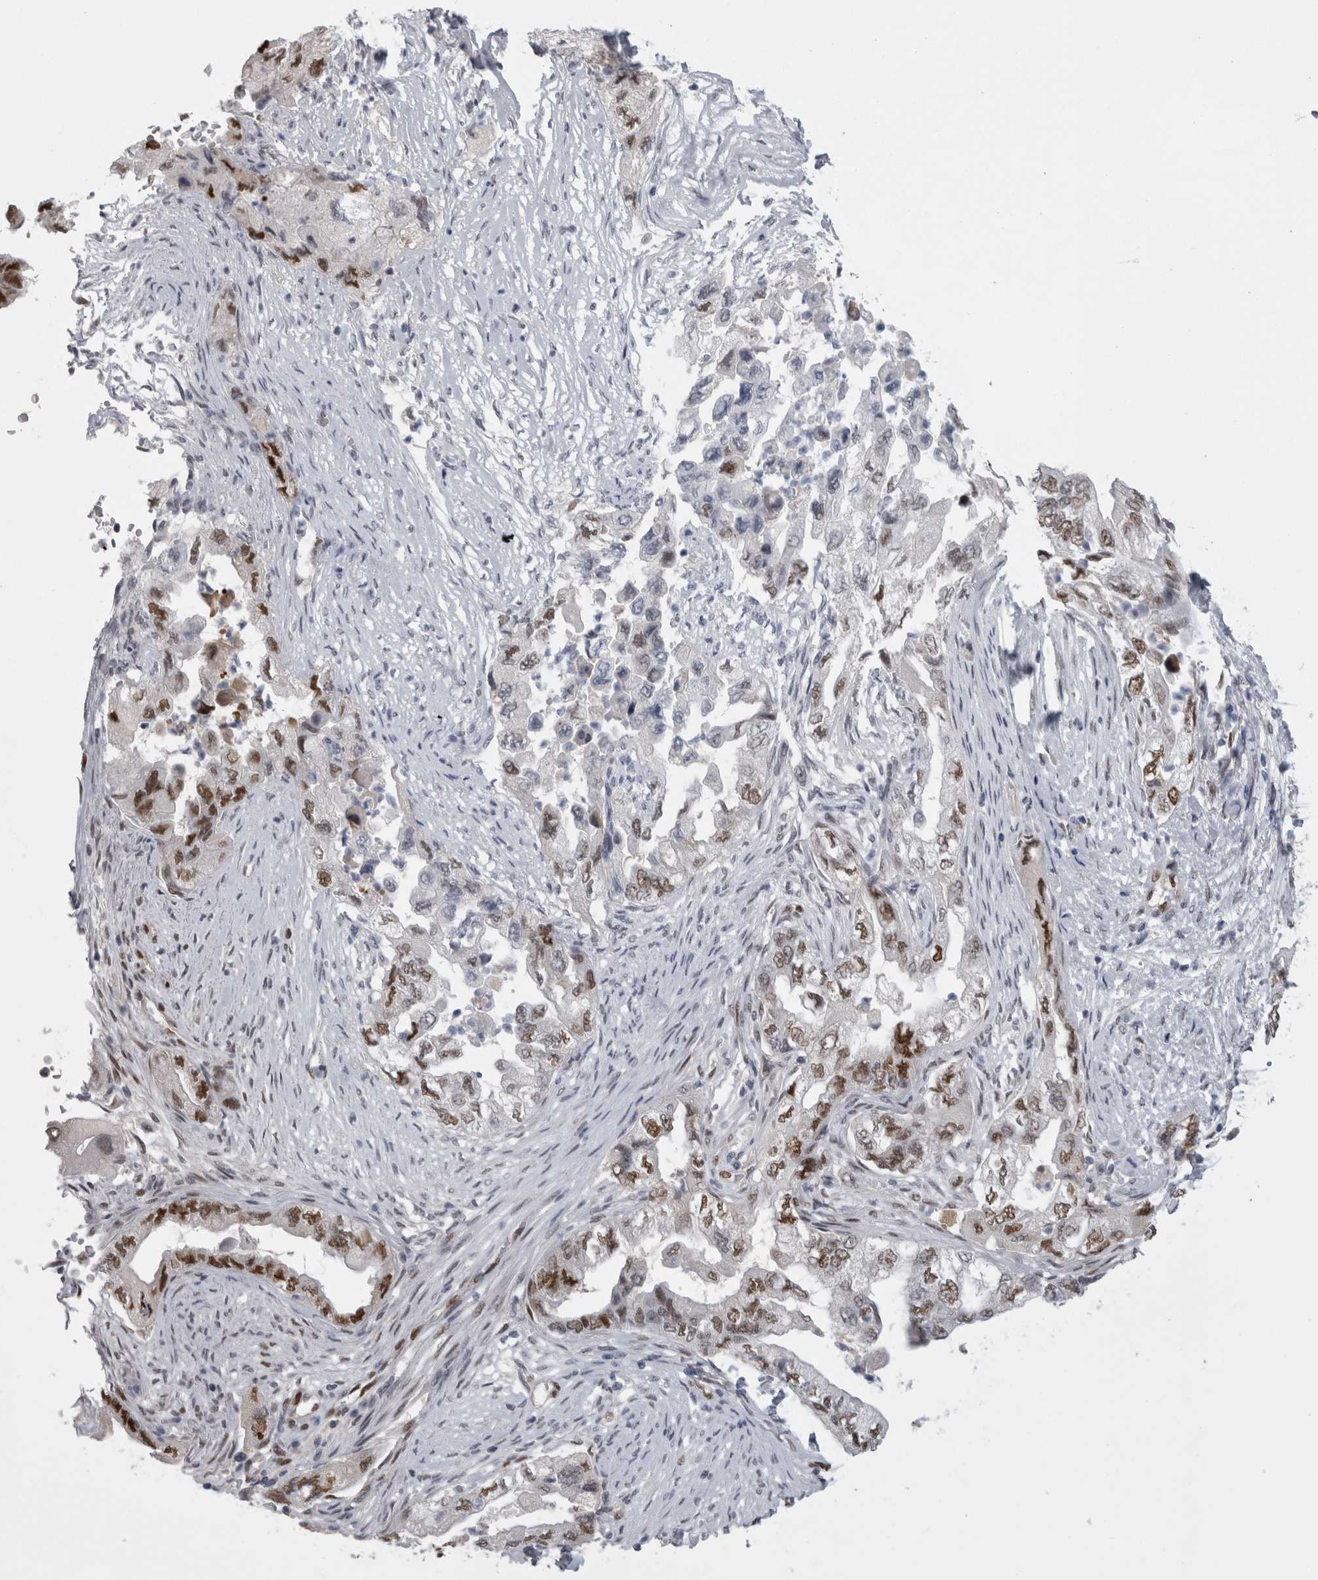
{"staining": {"intensity": "moderate", "quantity": "25%-75%", "location": "nuclear"}, "tissue": "pancreatic cancer", "cell_type": "Tumor cells", "image_type": "cancer", "snomed": [{"axis": "morphology", "description": "Adenocarcinoma, NOS"}, {"axis": "topography", "description": "Pancreas"}], "caption": "Human pancreatic cancer stained for a protein (brown) reveals moderate nuclear positive expression in approximately 25%-75% of tumor cells.", "gene": "C1orf54", "patient": {"sex": "female", "age": 73}}